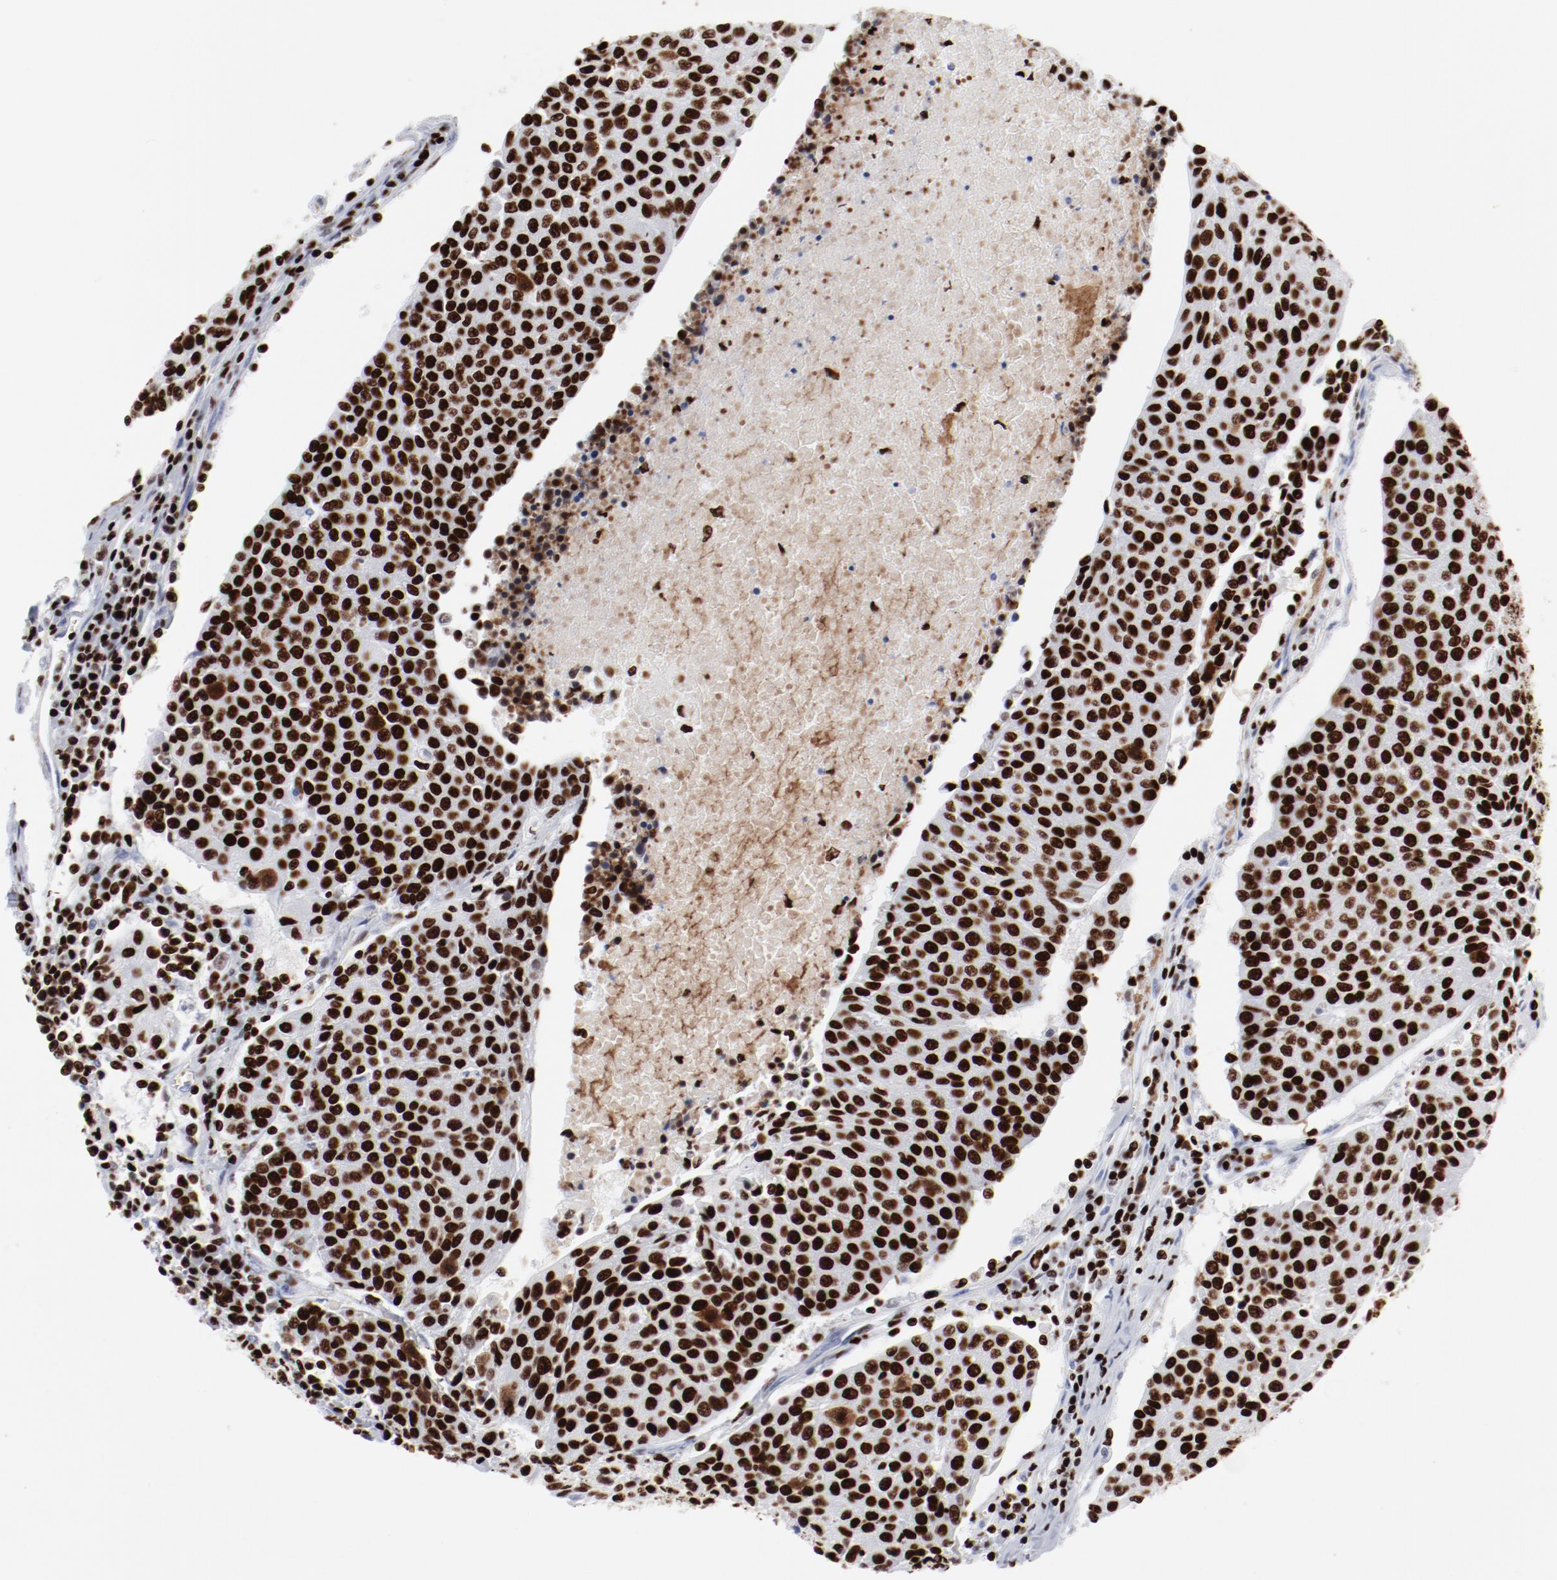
{"staining": {"intensity": "strong", "quantity": ">75%", "location": "nuclear"}, "tissue": "urothelial cancer", "cell_type": "Tumor cells", "image_type": "cancer", "snomed": [{"axis": "morphology", "description": "Urothelial carcinoma, High grade"}, {"axis": "topography", "description": "Urinary bladder"}], "caption": "Protein staining of urothelial carcinoma (high-grade) tissue exhibits strong nuclear expression in about >75% of tumor cells. Immunohistochemistry (ihc) stains the protein in brown and the nuclei are stained blue.", "gene": "SMARCC2", "patient": {"sex": "female", "age": 85}}